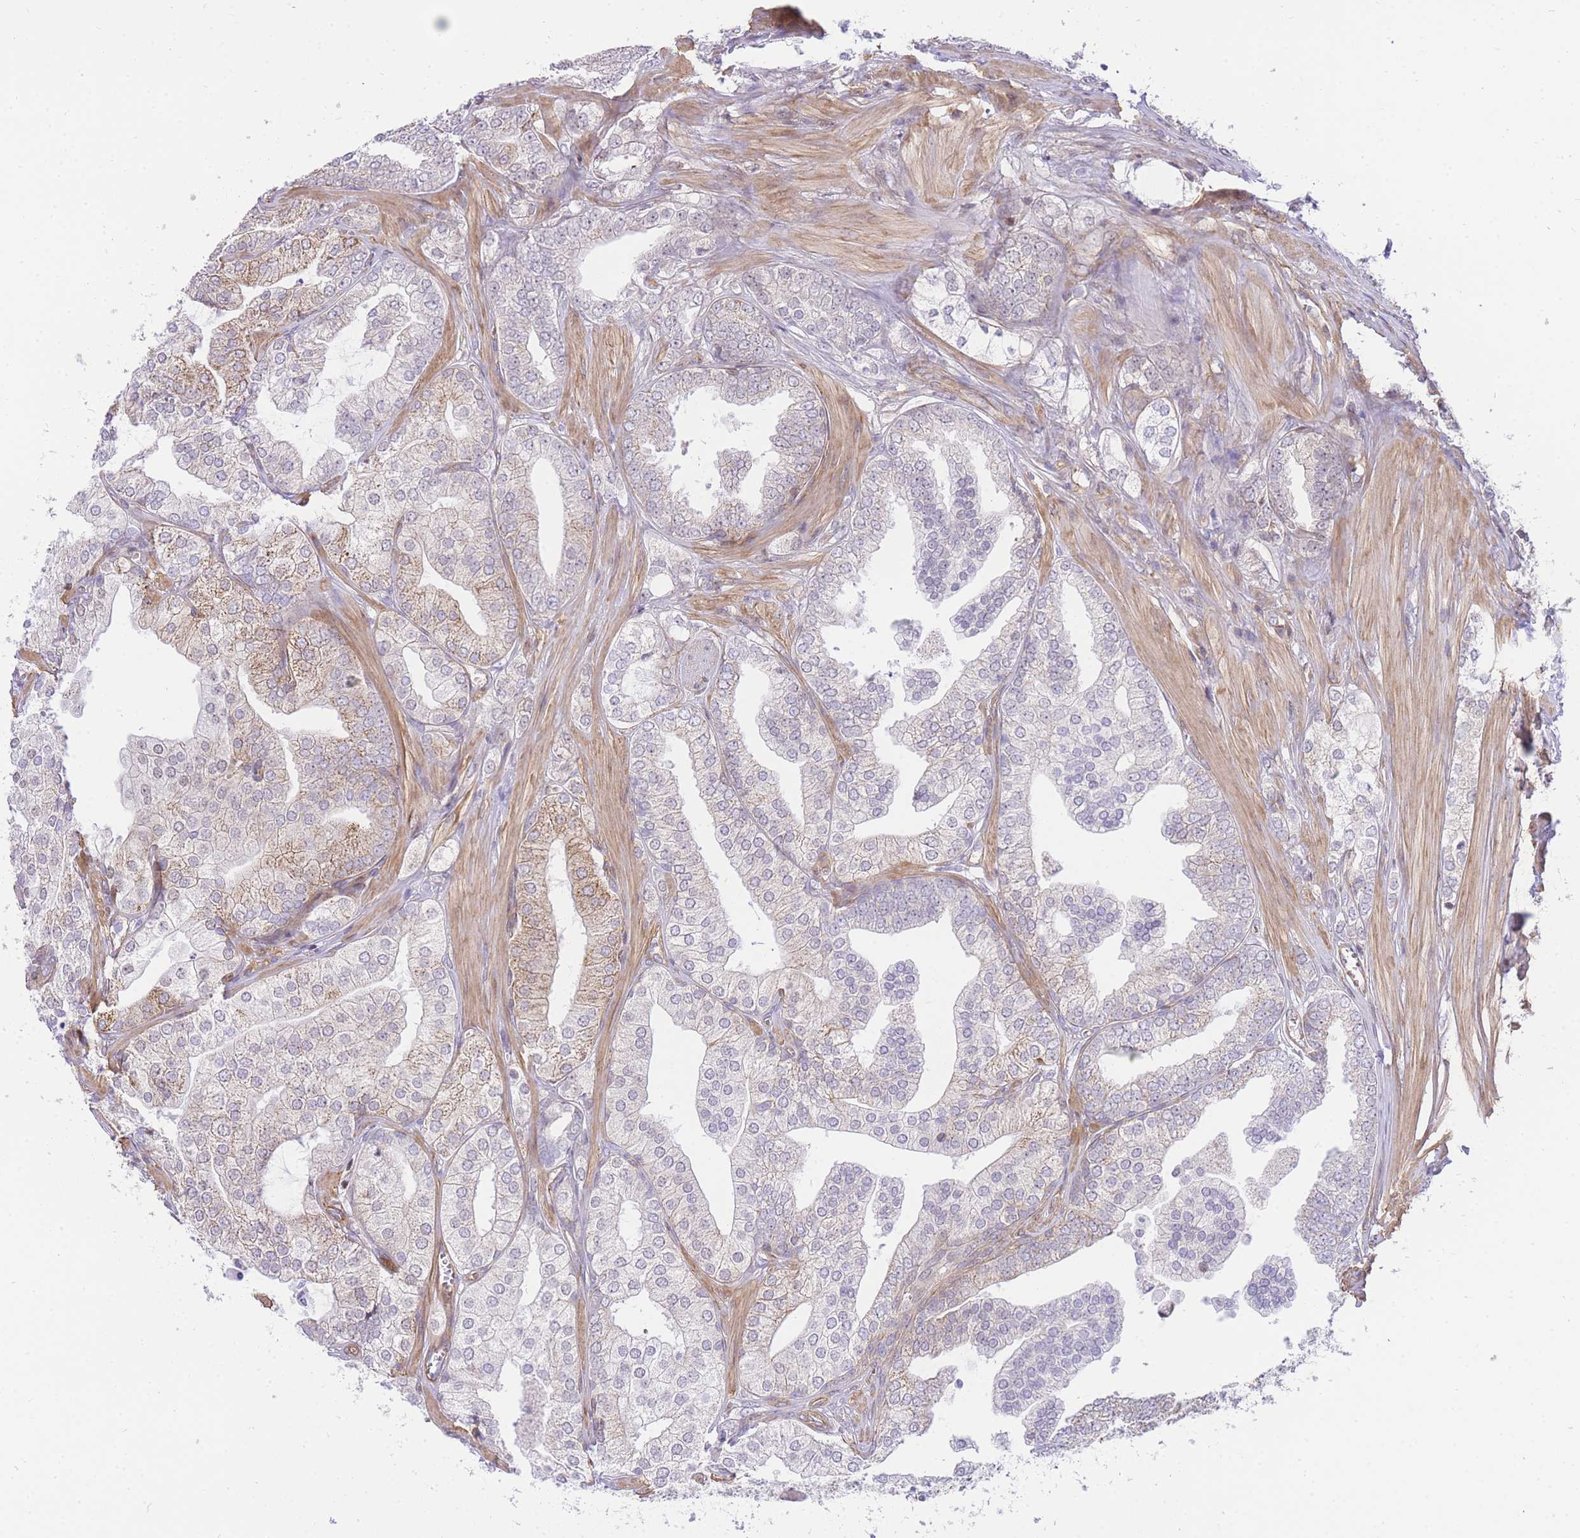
{"staining": {"intensity": "moderate", "quantity": "<25%", "location": "cytoplasmic/membranous"}, "tissue": "prostate cancer", "cell_type": "Tumor cells", "image_type": "cancer", "snomed": [{"axis": "morphology", "description": "Adenocarcinoma, High grade"}, {"axis": "topography", "description": "Prostate"}], "caption": "A brown stain labels moderate cytoplasmic/membranous staining of a protein in high-grade adenocarcinoma (prostate) tumor cells. (Stains: DAB in brown, nuclei in blue, Microscopy: brightfield microscopy at high magnification).", "gene": "S100PBP", "patient": {"sex": "male", "age": 50}}